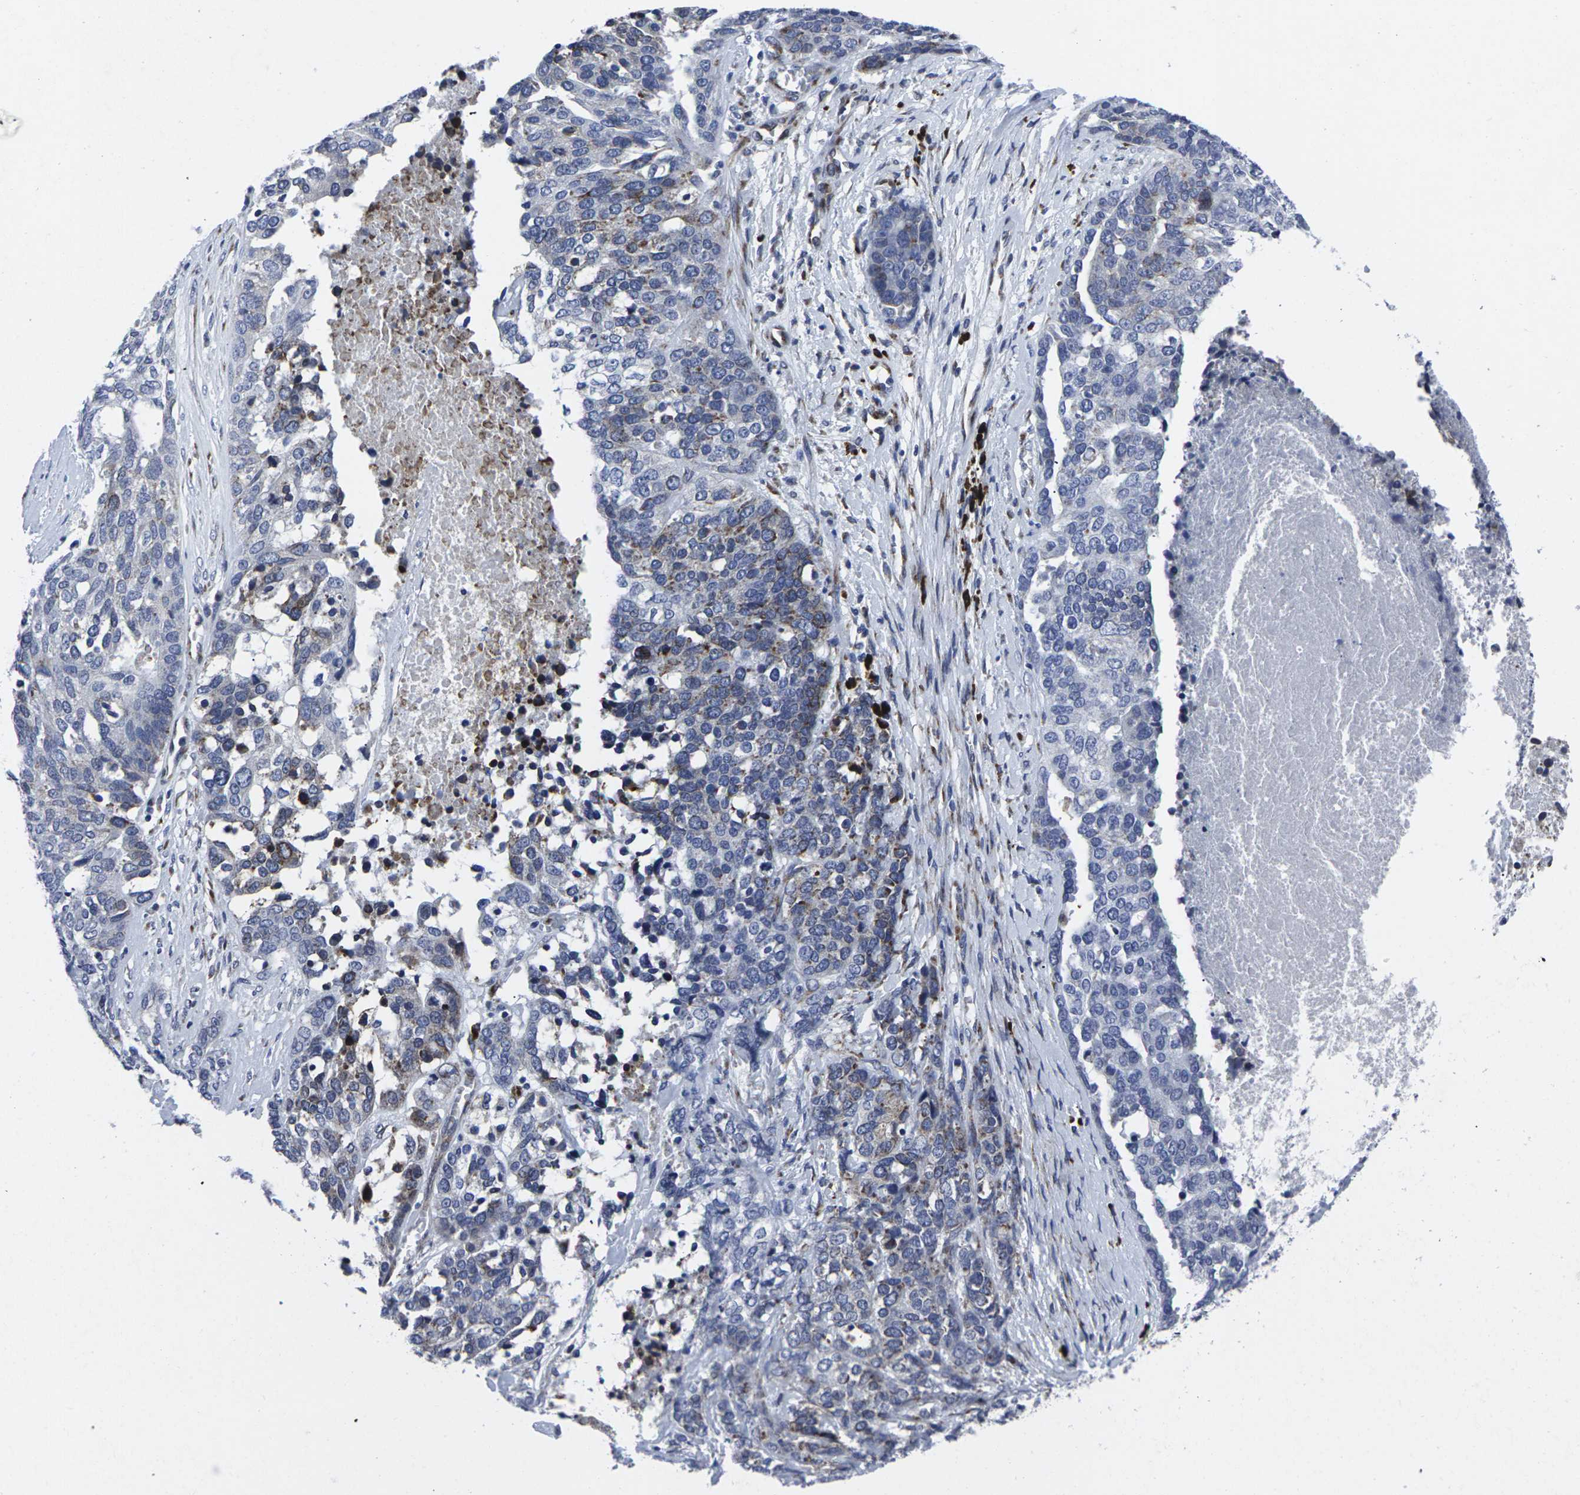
{"staining": {"intensity": "moderate", "quantity": "<25%", "location": "cytoplasmic/membranous"}, "tissue": "ovarian cancer", "cell_type": "Tumor cells", "image_type": "cancer", "snomed": [{"axis": "morphology", "description": "Cystadenocarcinoma, serous, NOS"}, {"axis": "topography", "description": "Ovary"}], "caption": "Protein expression by immunohistochemistry demonstrates moderate cytoplasmic/membranous staining in approximately <25% of tumor cells in ovarian cancer (serous cystadenocarcinoma).", "gene": "RPN1", "patient": {"sex": "female", "age": 44}}